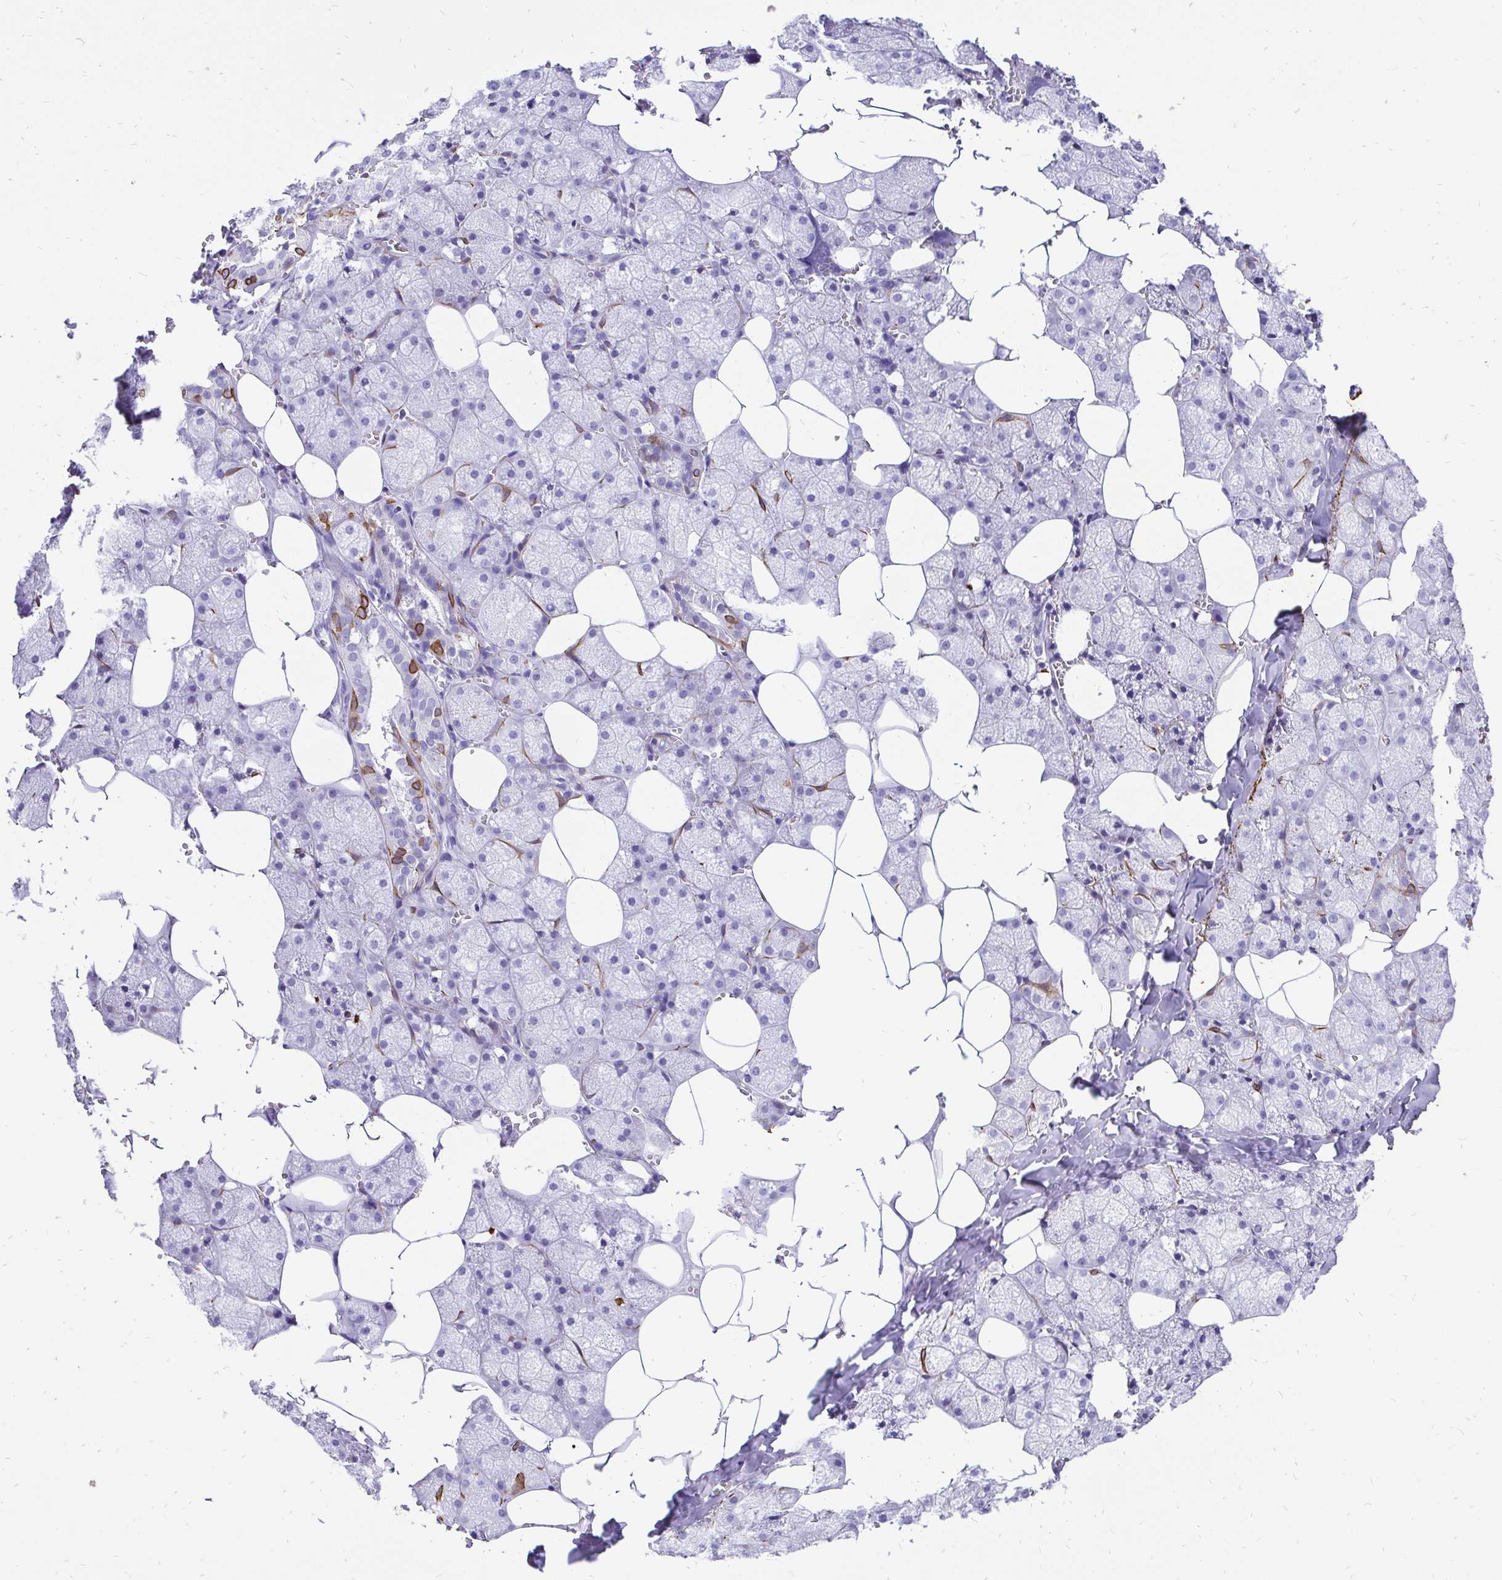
{"staining": {"intensity": "moderate", "quantity": "<25%", "location": "cytoplasmic/membranous"}, "tissue": "salivary gland", "cell_type": "Glandular cells", "image_type": "normal", "snomed": [{"axis": "morphology", "description": "Normal tissue, NOS"}, {"axis": "topography", "description": "Salivary gland"}, {"axis": "topography", "description": "Peripheral nerve tissue"}], "caption": "Immunohistochemical staining of benign human salivary gland demonstrates low levels of moderate cytoplasmic/membranous positivity in approximately <25% of glandular cells.", "gene": "KRT13", "patient": {"sex": "male", "age": 38}}